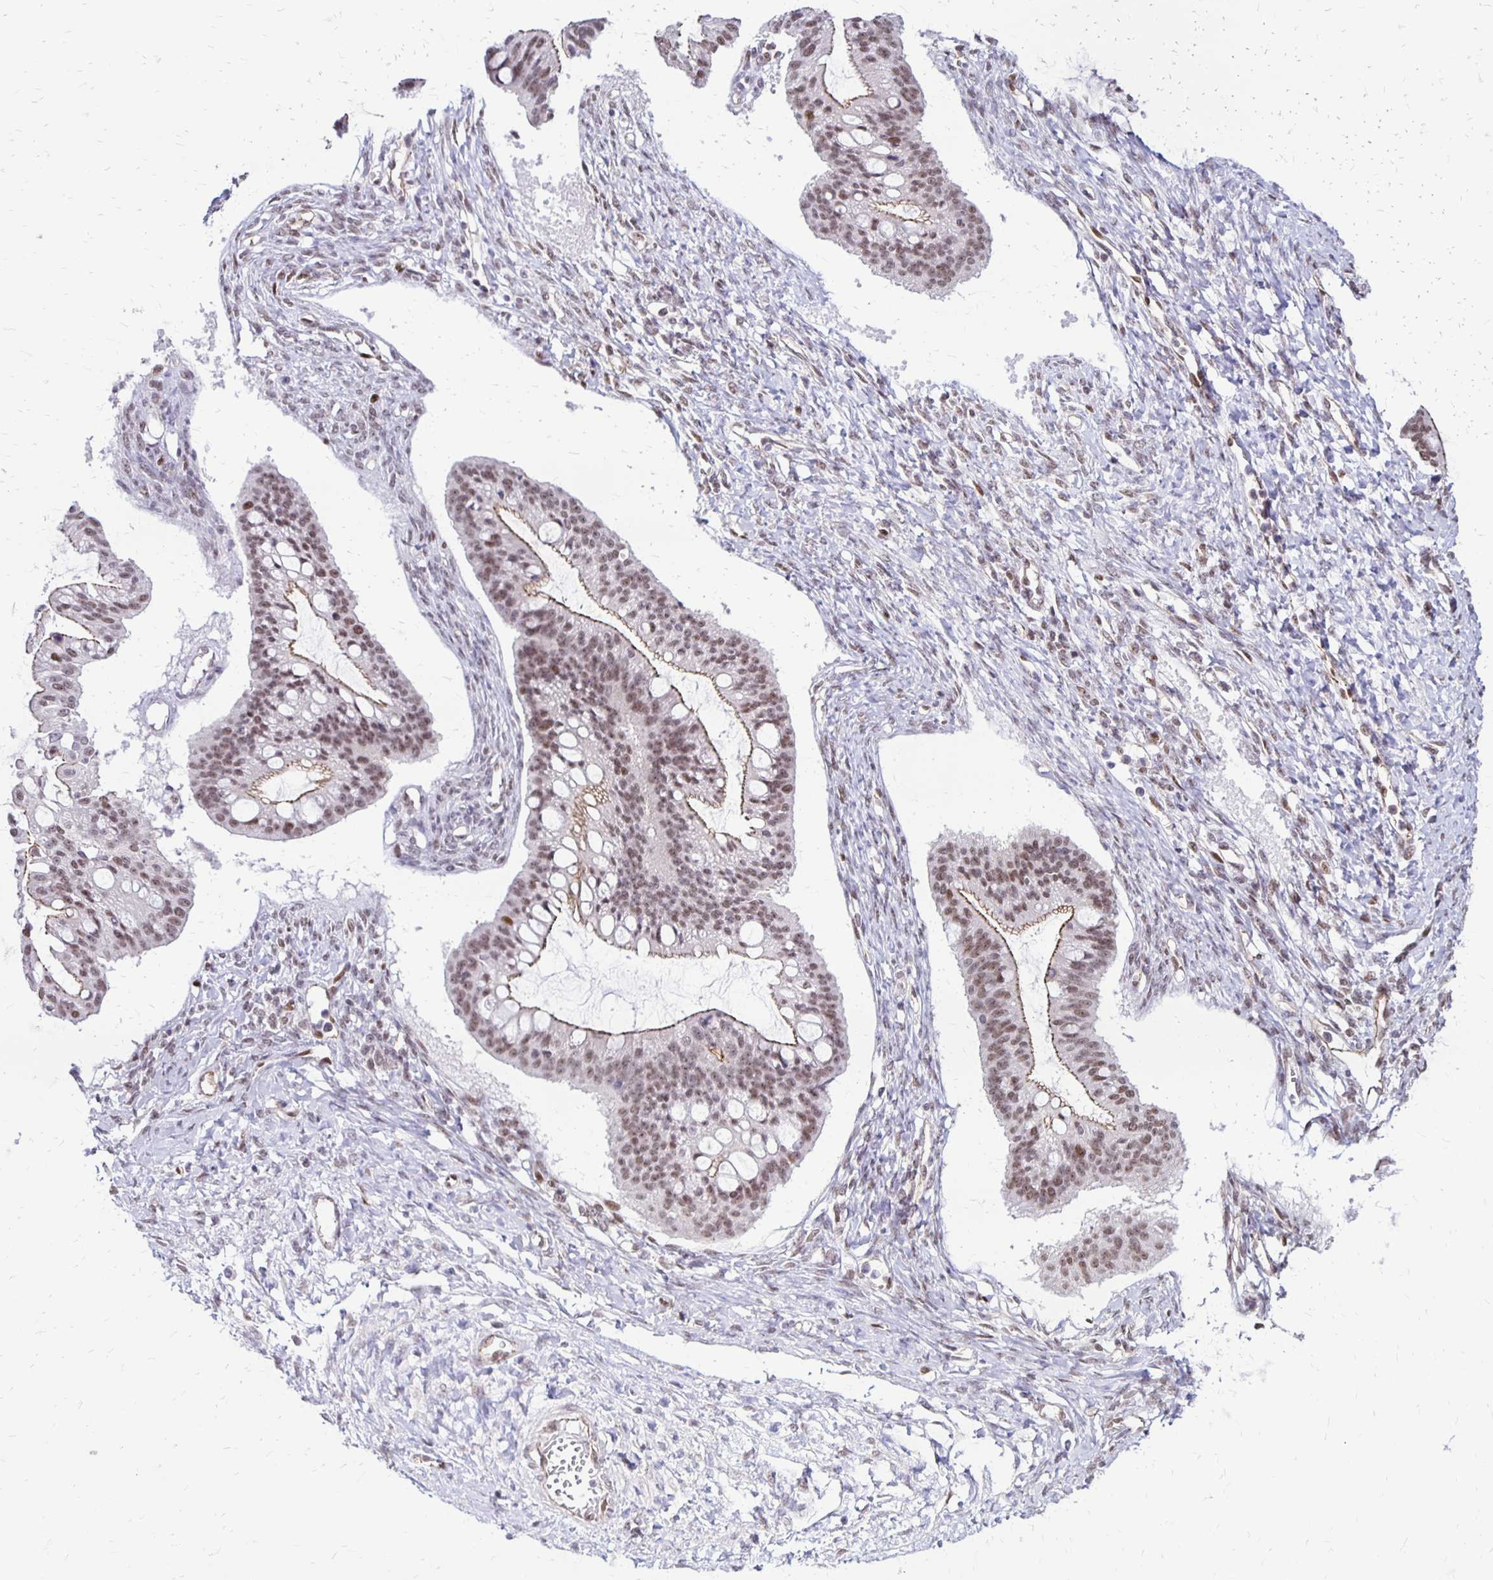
{"staining": {"intensity": "moderate", "quantity": "25%-75%", "location": "cytoplasmic/membranous,nuclear"}, "tissue": "ovarian cancer", "cell_type": "Tumor cells", "image_type": "cancer", "snomed": [{"axis": "morphology", "description": "Cystadenocarcinoma, mucinous, NOS"}, {"axis": "topography", "description": "Ovary"}], "caption": "Immunohistochemical staining of ovarian mucinous cystadenocarcinoma exhibits moderate cytoplasmic/membranous and nuclear protein staining in approximately 25%-75% of tumor cells.", "gene": "DDB2", "patient": {"sex": "female", "age": 73}}